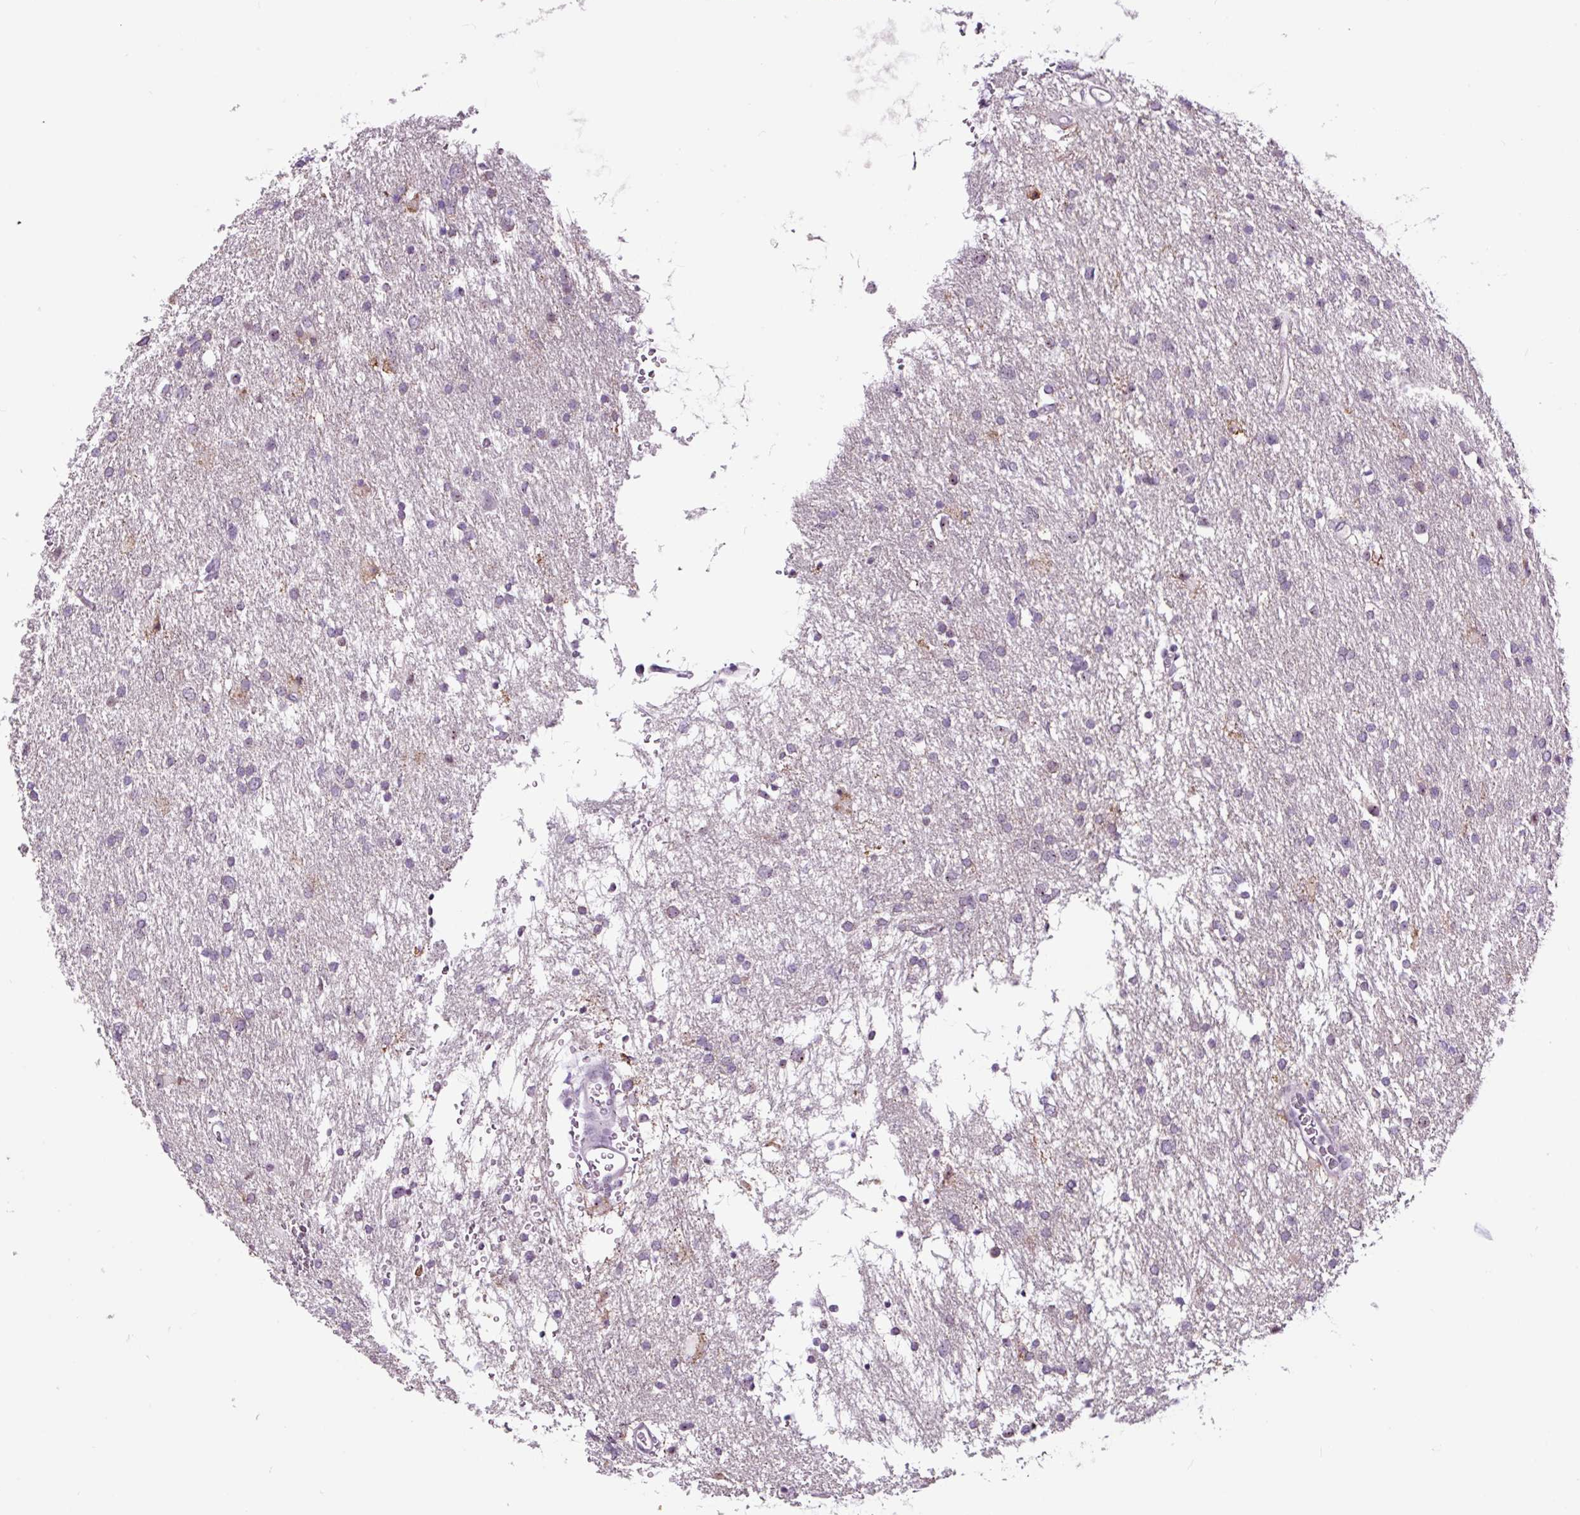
{"staining": {"intensity": "negative", "quantity": "none", "location": "none"}, "tissue": "glioma", "cell_type": "Tumor cells", "image_type": "cancer", "snomed": [{"axis": "morphology", "description": "Glioma, malignant, Low grade"}, {"axis": "topography", "description": "Brain"}], "caption": "A high-resolution photomicrograph shows immunohistochemistry (IHC) staining of glioma, which exhibits no significant staining in tumor cells. (DAB immunohistochemistry (IHC), high magnification).", "gene": "NOM1", "patient": {"sex": "female", "age": 32}}